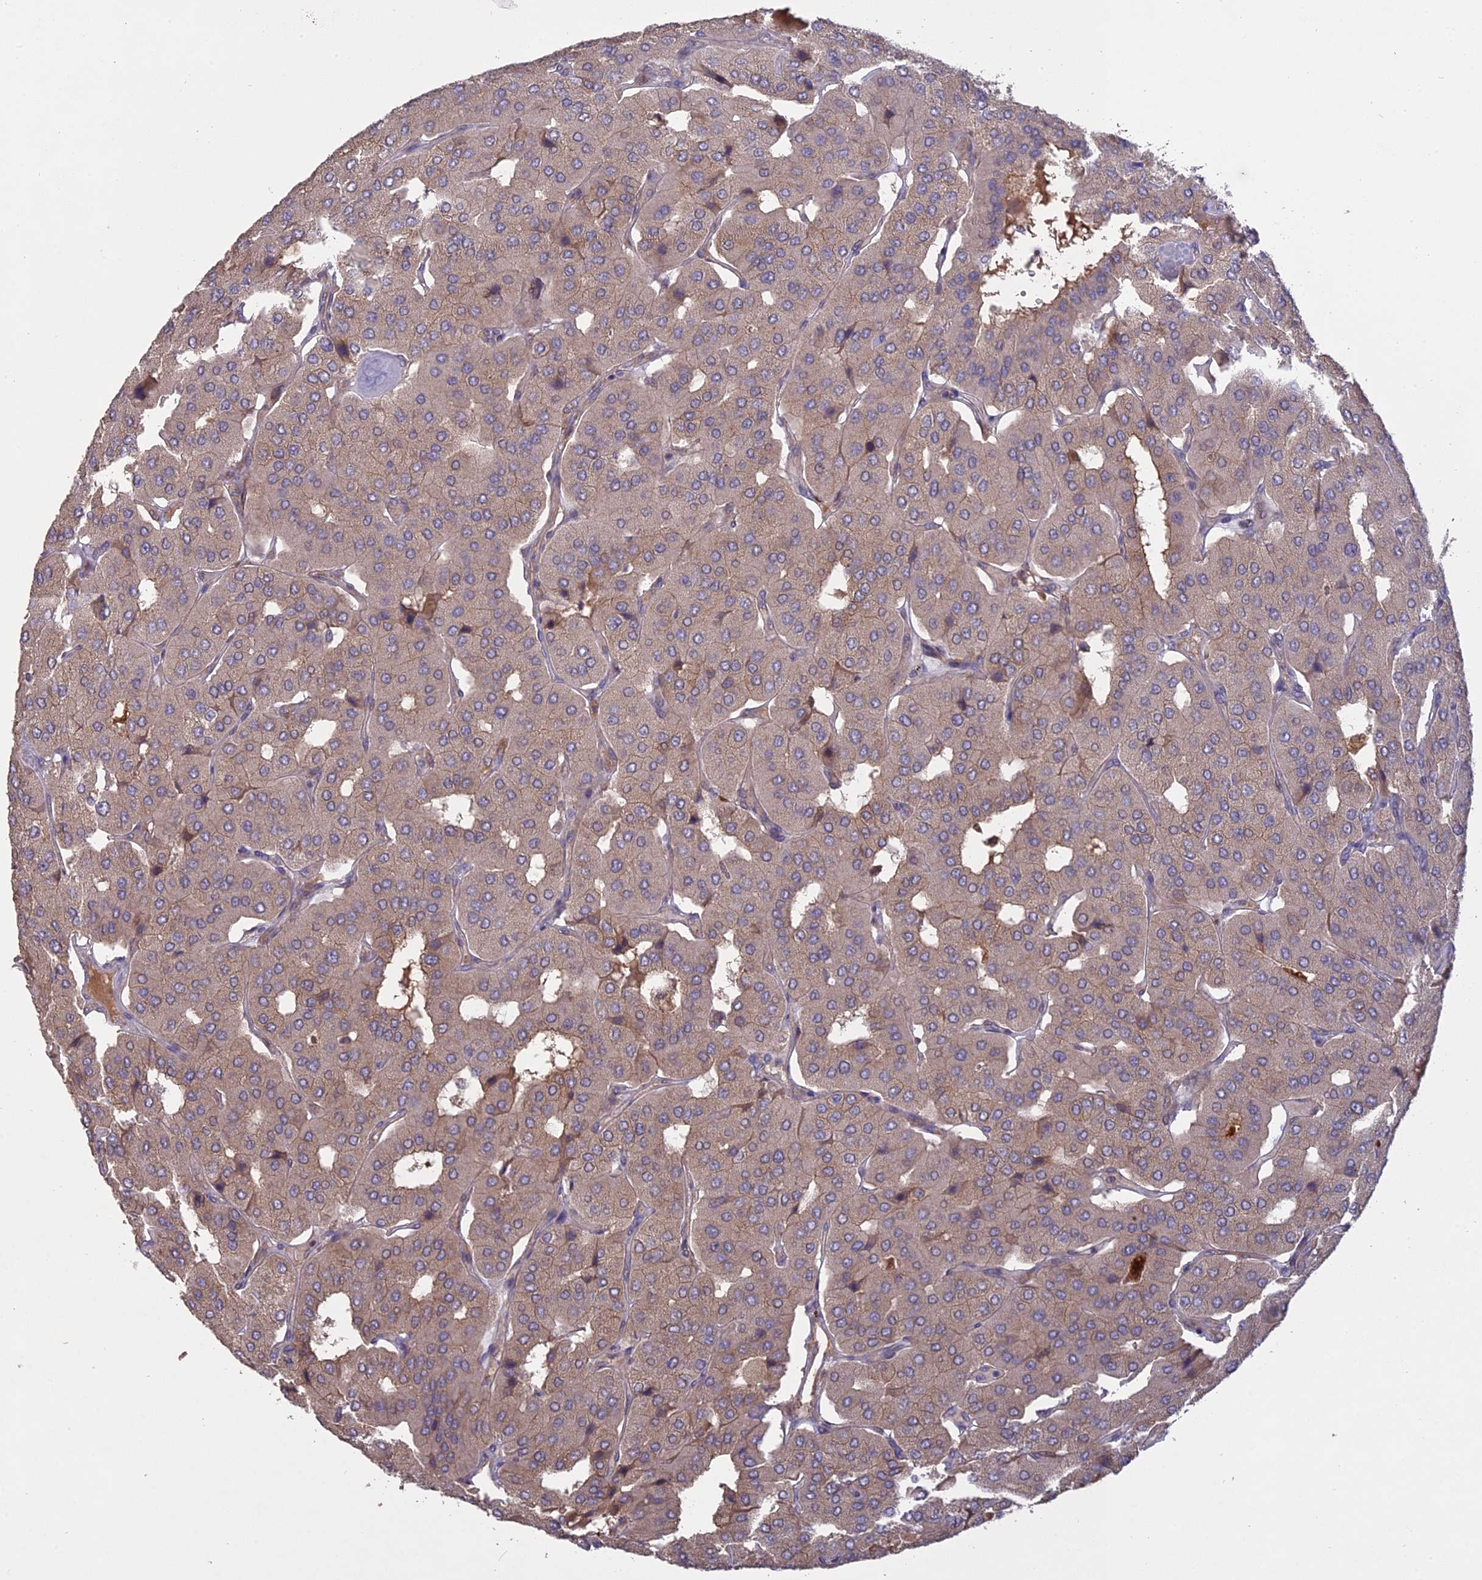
{"staining": {"intensity": "weak", "quantity": "<25%", "location": "cytoplasmic/membranous"}, "tissue": "parathyroid gland", "cell_type": "Glandular cells", "image_type": "normal", "snomed": [{"axis": "morphology", "description": "Normal tissue, NOS"}, {"axis": "morphology", "description": "Adenoma, NOS"}, {"axis": "topography", "description": "Parathyroid gland"}], "caption": "Immunohistochemical staining of unremarkable human parathyroid gland demonstrates no significant staining in glandular cells. Nuclei are stained in blue.", "gene": "PPIC", "patient": {"sex": "female", "age": 86}}